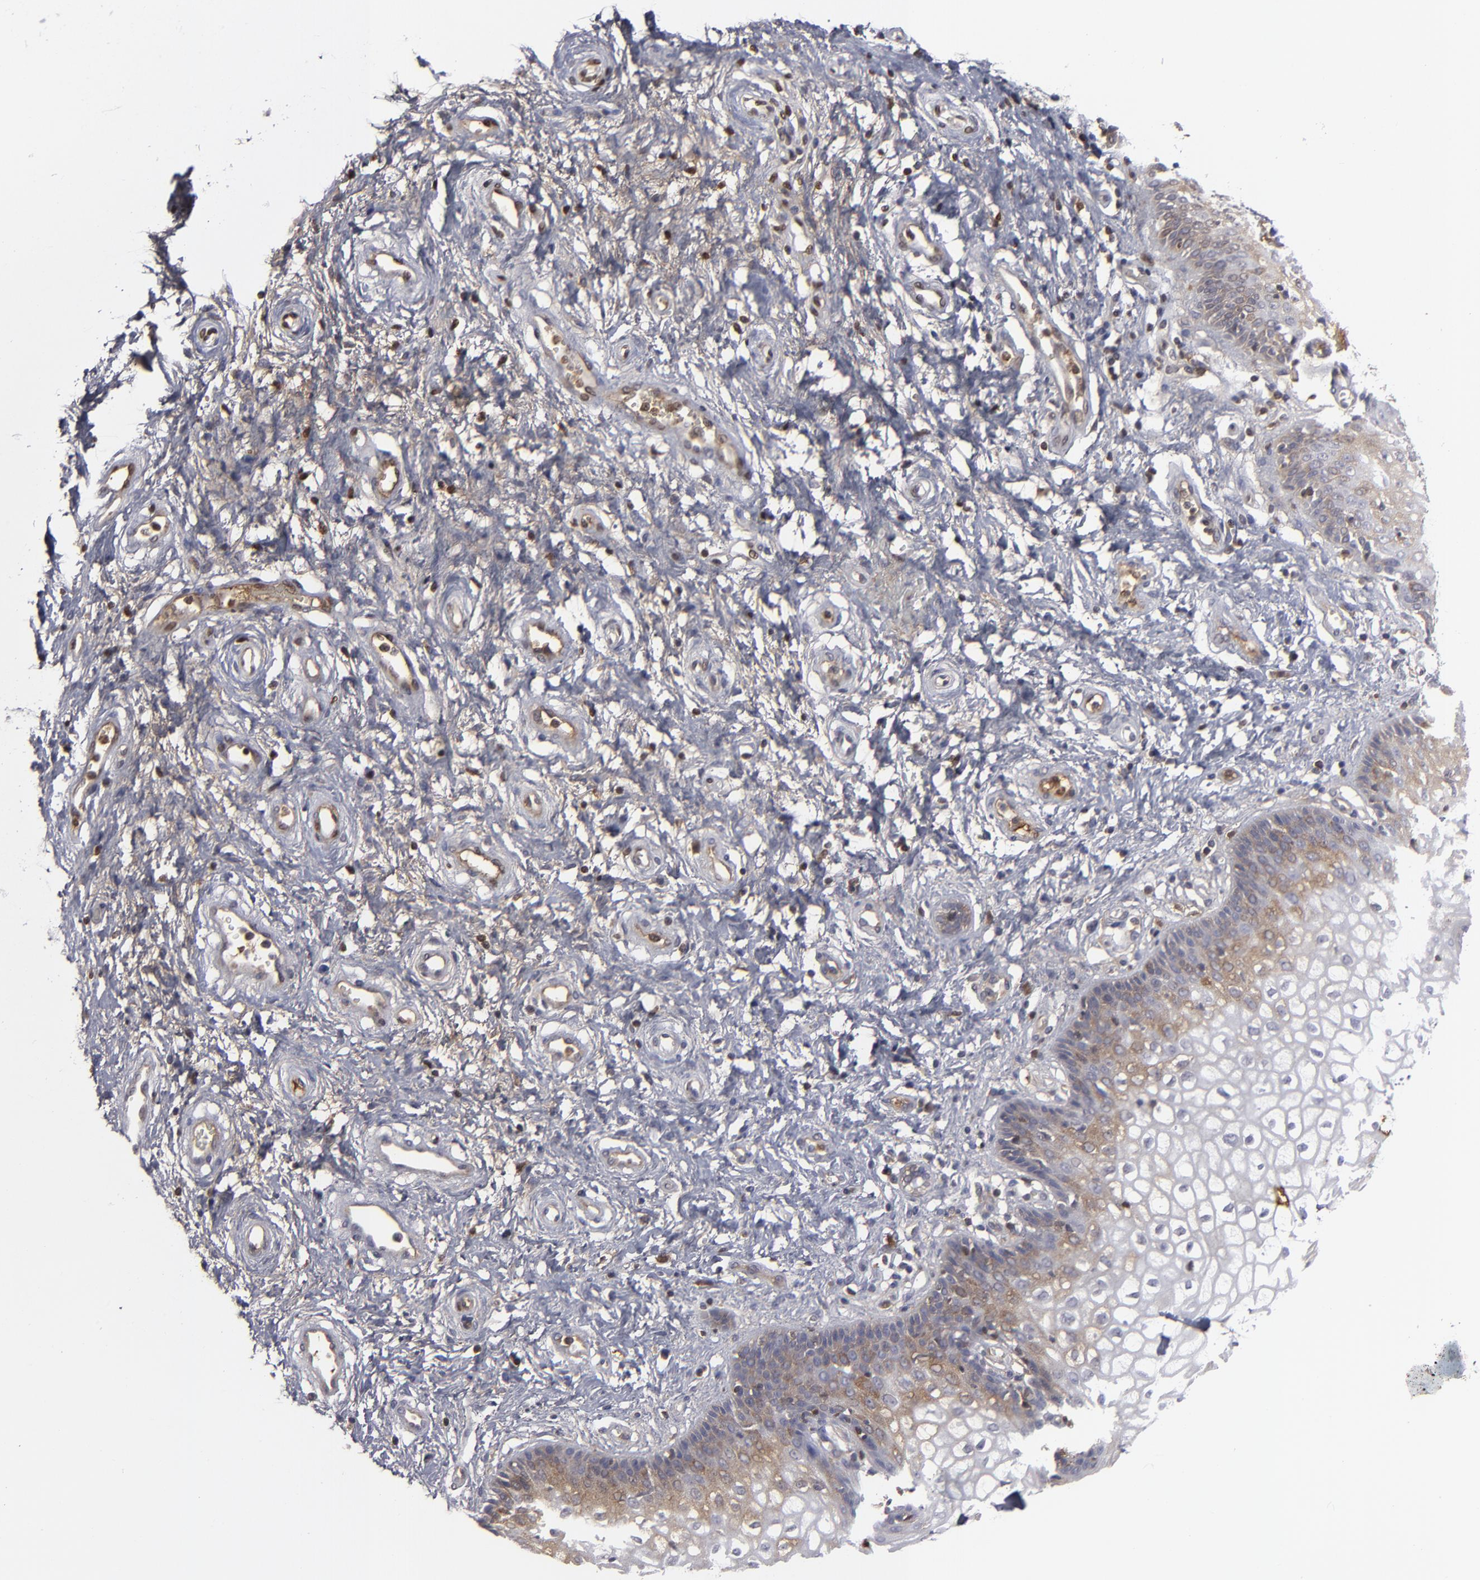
{"staining": {"intensity": "moderate", "quantity": "25%-75%", "location": "cytoplasmic/membranous"}, "tissue": "vagina", "cell_type": "Squamous epithelial cells", "image_type": "normal", "snomed": [{"axis": "morphology", "description": "Normal tissue, NOS"}, {"axis": "topography", "description": "Vagina"}], "caption": "Protein expression analysis of normal vagina demonstrates moderate cytoplasmic/membranous expression in approximately 25%-75% of squamous epithelial cells. The staining is performed using DAB brown chromogen to label protein expression. The nuclei are counter-stained blue using hematoxylin.", "gene": "LRG1", "patient": {"sex": "female", "age": 34}}